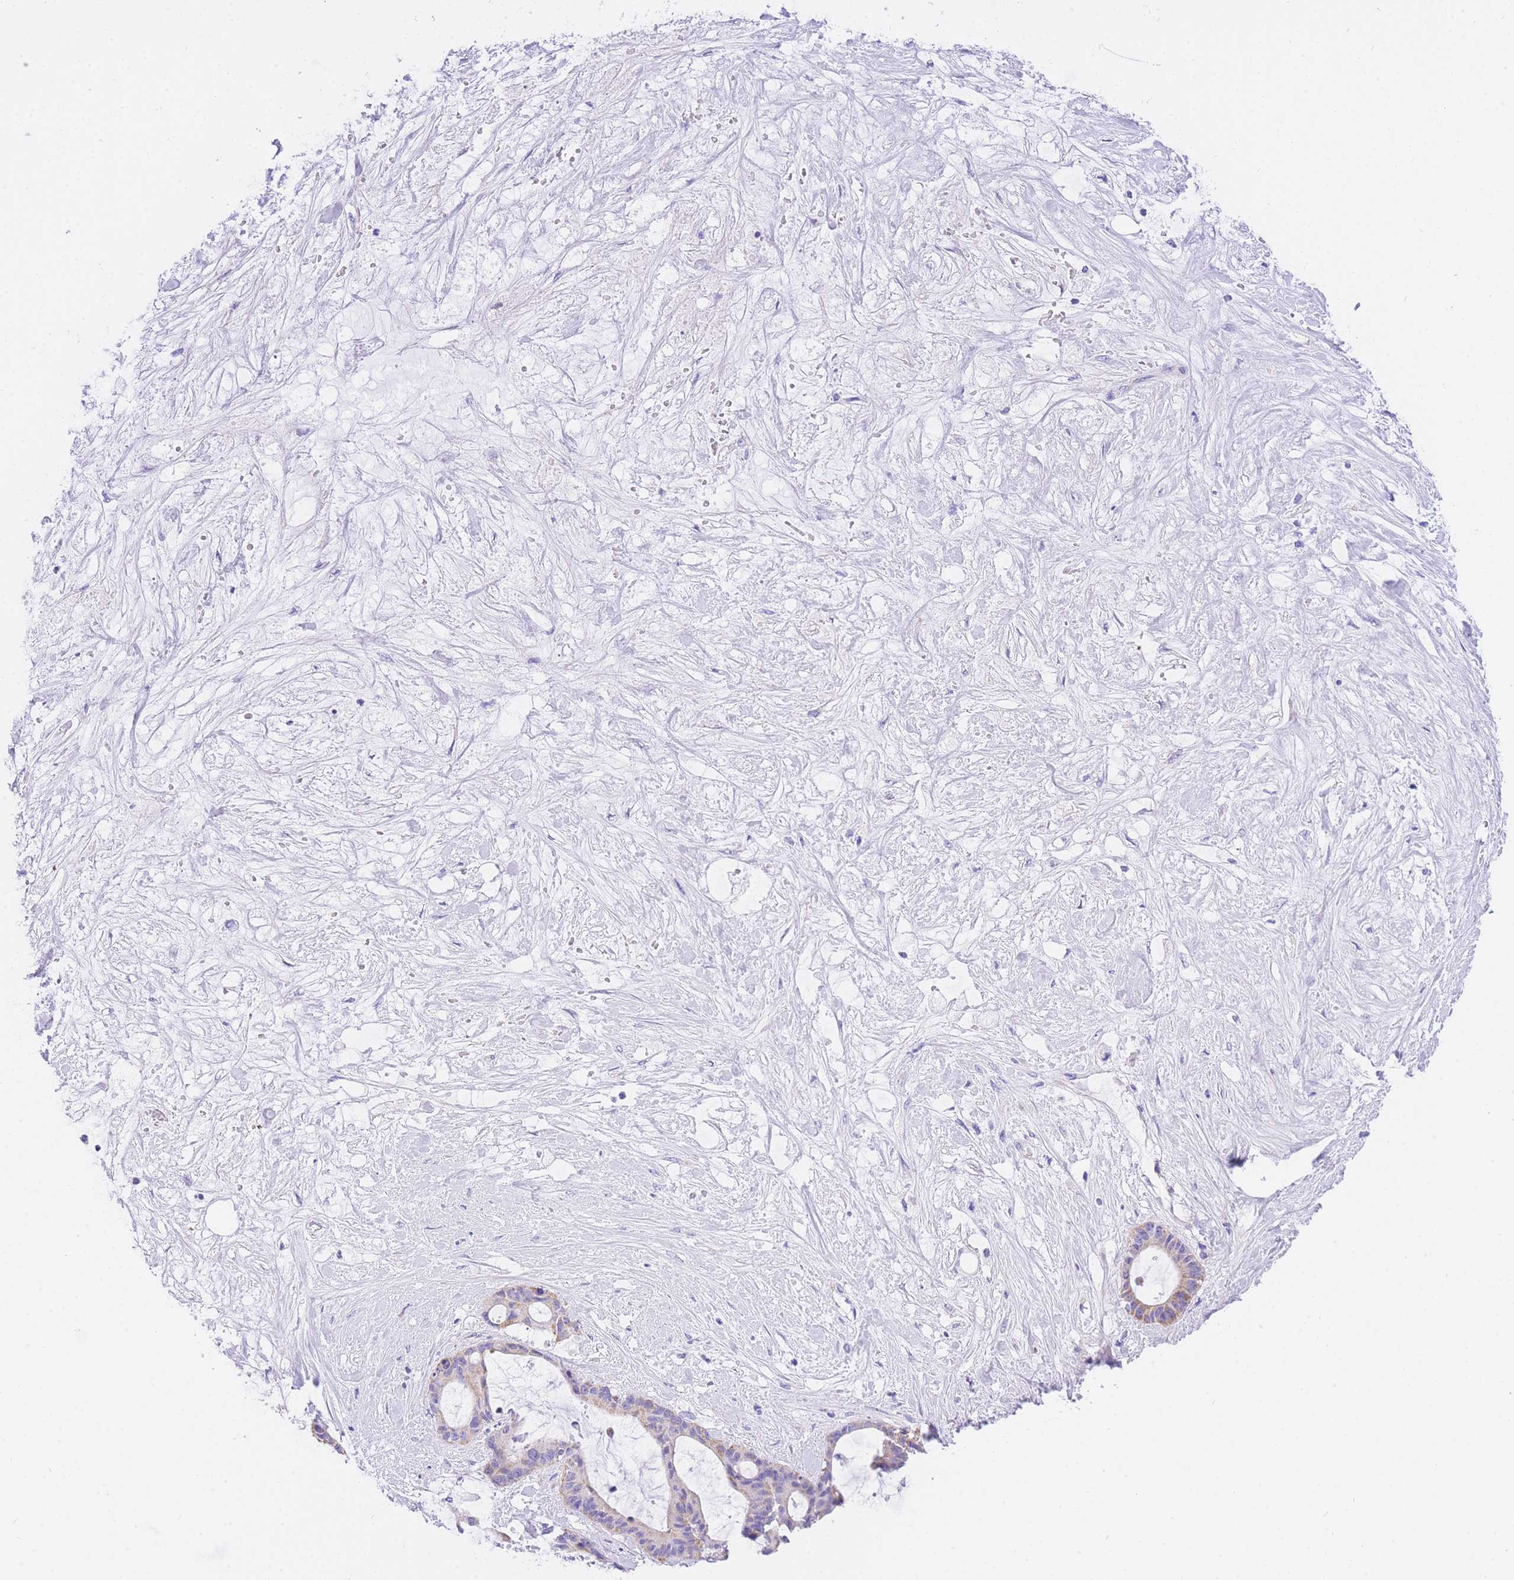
{"staining": {"intensity": "weak", "quantity": "<25%", "location": "cytoplasmic/membranous"}, "tissue": "liver cancer", "cell_type": "Tumor cells", "image_type": "cancer", "snomed": [{"axis": "morphology", "description": "Normal tissue, NOS"}, {"axis": "morphology", "description": "Cholangiocarcinoma"}, {"axis": "topography", "description": "Liver"}, {"axis": "topography", "description": "Peripheral nerve tissue"}], "caption": "Image shows no protein expression in tumor cells of liver cancer (cholangiocarcinoma) tissue.", "gene": "NKD2", "patient": {"sex": "female", "age": 73}}